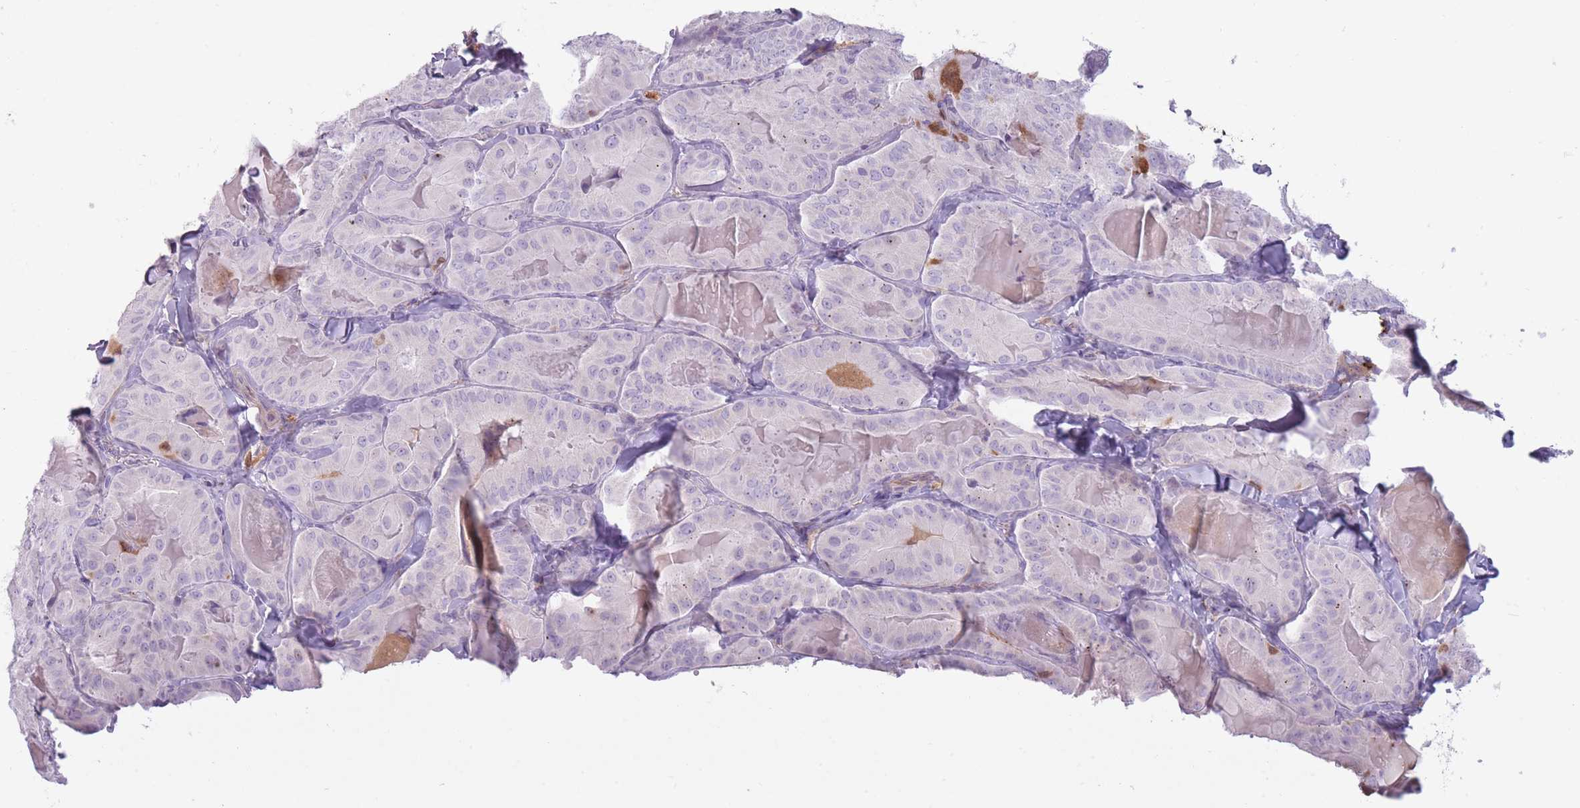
{"staining": {"intensity": "negative", "quantity": "none", "location": "none"}, "tissue": "thyroid cancer", "cell_type": "Tumor cells", "image_type": "cancer", "snomed": [{"axis": "morphology", "description": "Papillary adenocarcinoma, NOS"}, {"axis": "topography", "description": "Thyroid gland"}], "caption": "Immunohistochemistry (IHC) micrograph of human thyroid cancer stained for a protein (brown), which exhibits no staining in tumor cells.", "gene": "LGALS9", "patient": {"sex": "female", "age": 68}}